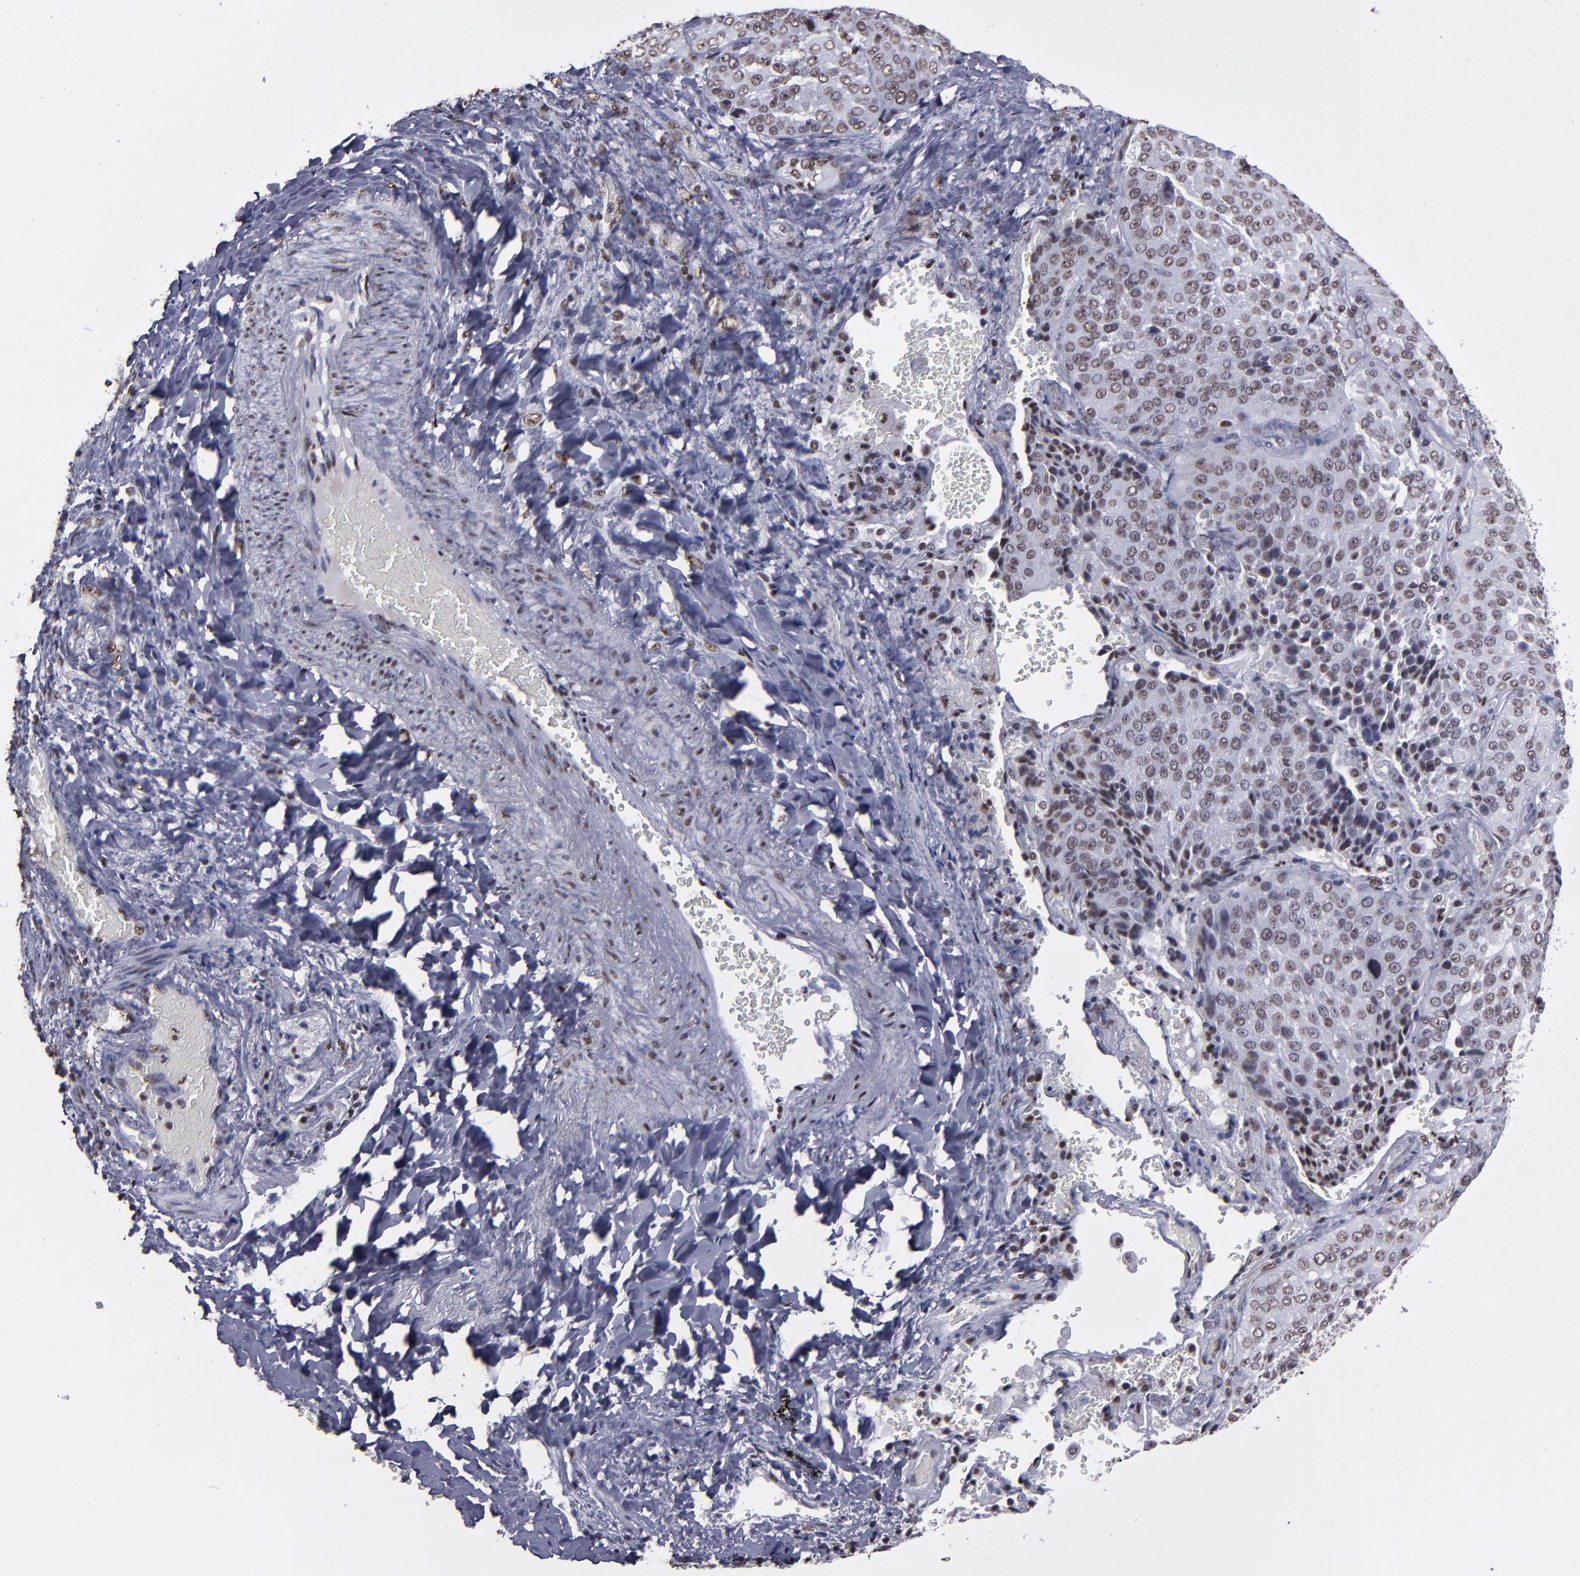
{"staining": {"intensity": "weak", "quantity": "25%-75%", "location": "nuclear"}, "tissue": "lung cancer", "cell_type": "Tumor cells", "image_type": "cancer", "snomed": [{"axis": "morphology", "description": "Squamous cell carcinoma, NOS"}, {"axis": "topography", "description": "Lung"}], "caption": "Protein expression analysis of lung squamous cell carcinoma demonstrates weak nuclear expression in approximately 25%-75% of tumor cells.", "gene": "HNRNPA2B1", "patient": {"sex": "male", "age": 54}}